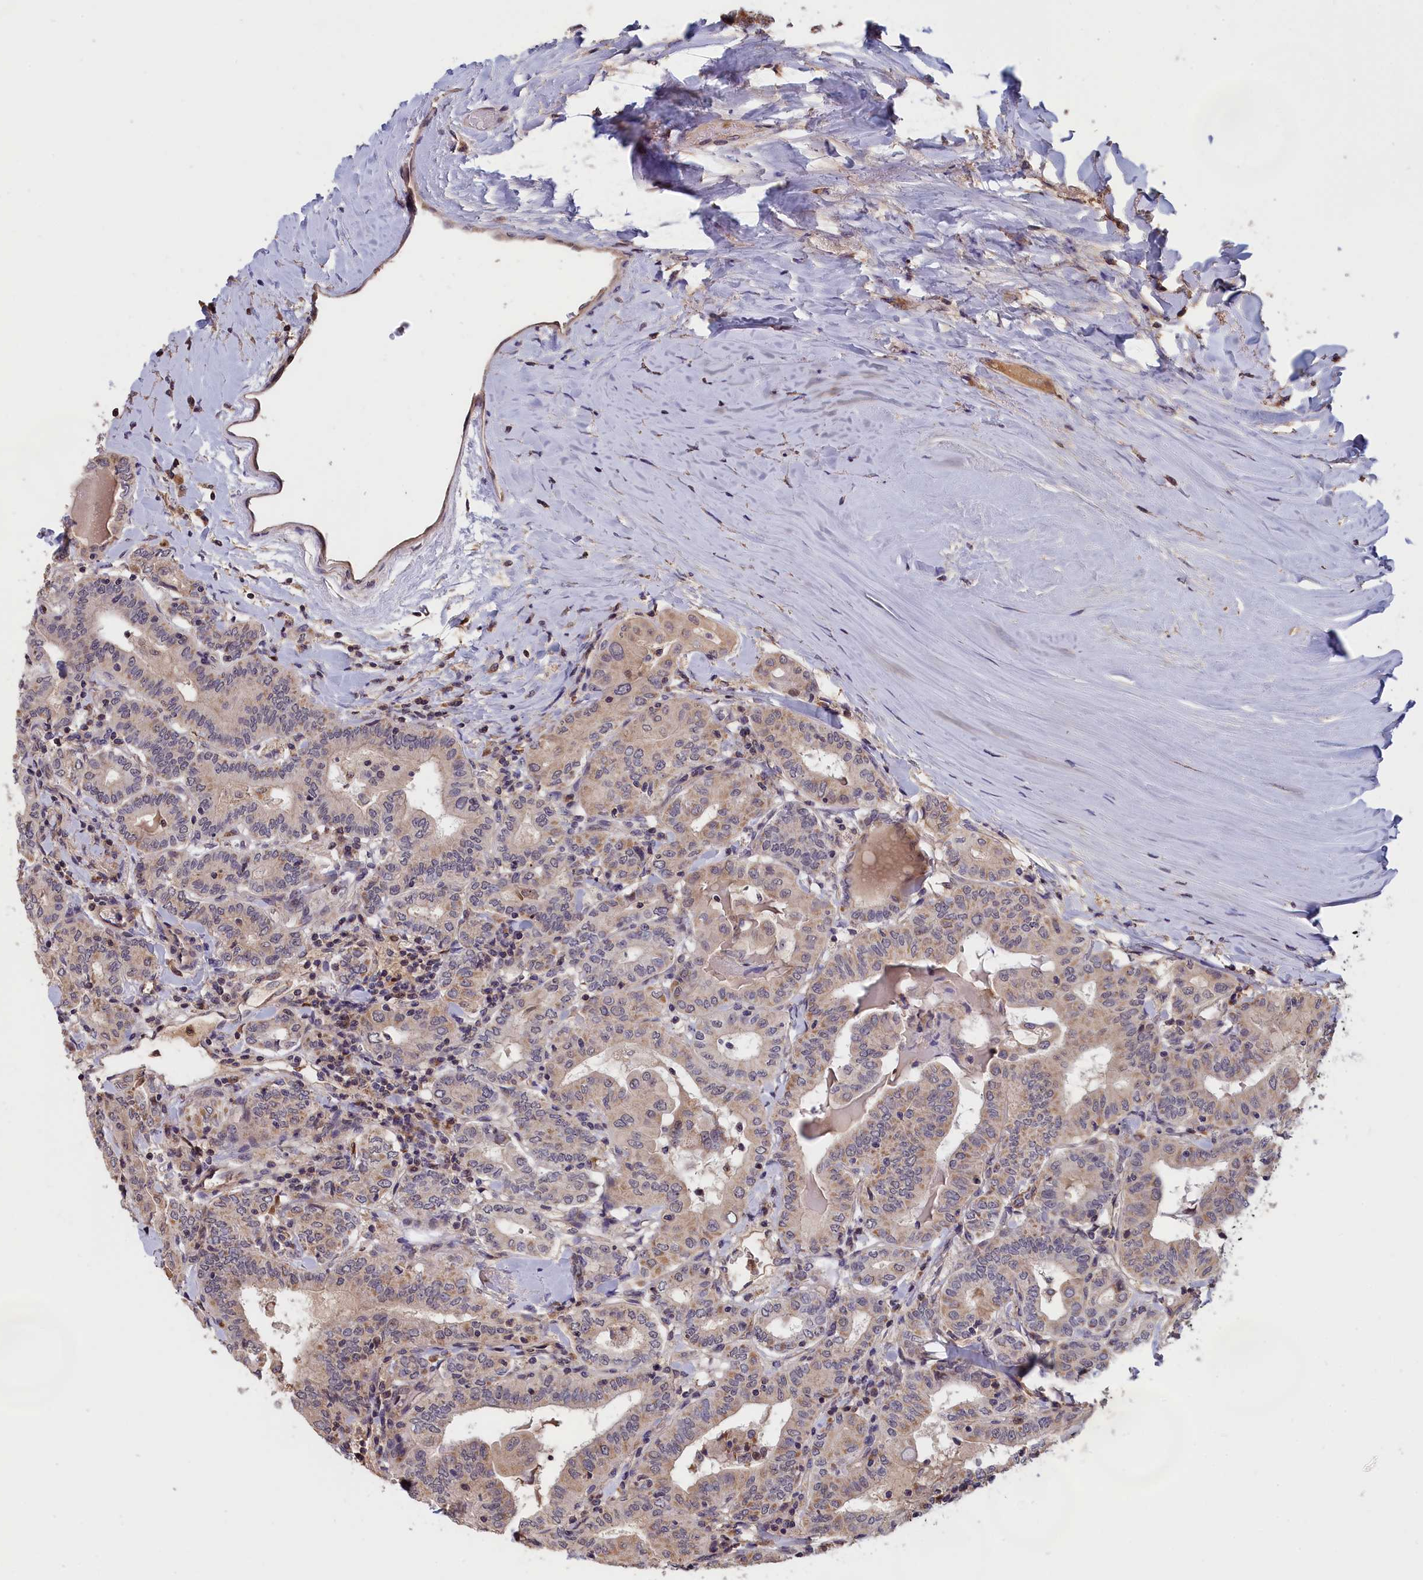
{"staining": {"intensity": "weak", "quantity": "25%-75%", "location": "cytoplasmic/membranous"}, "tissue": "thyroid cancer", "cell_type": "Tumor cells", "image_type": "cancer", "snomed": [{"axis": "morphology", "description": "Papillary adenocarcinoma, NOS"}, {"axis": "topography", "description": "Thyroid gland"}], "caption": "Brown immunohistochemical staining in human papillary adenocarcinoma (thyroid) demonstrates weak cytoplasmic/membranous expression in about 25%-75% of tumor cells. Nuclei are stained in blue.", "gene": "EPB41L4B", "patient": {"sex": "female", "age": 72}}